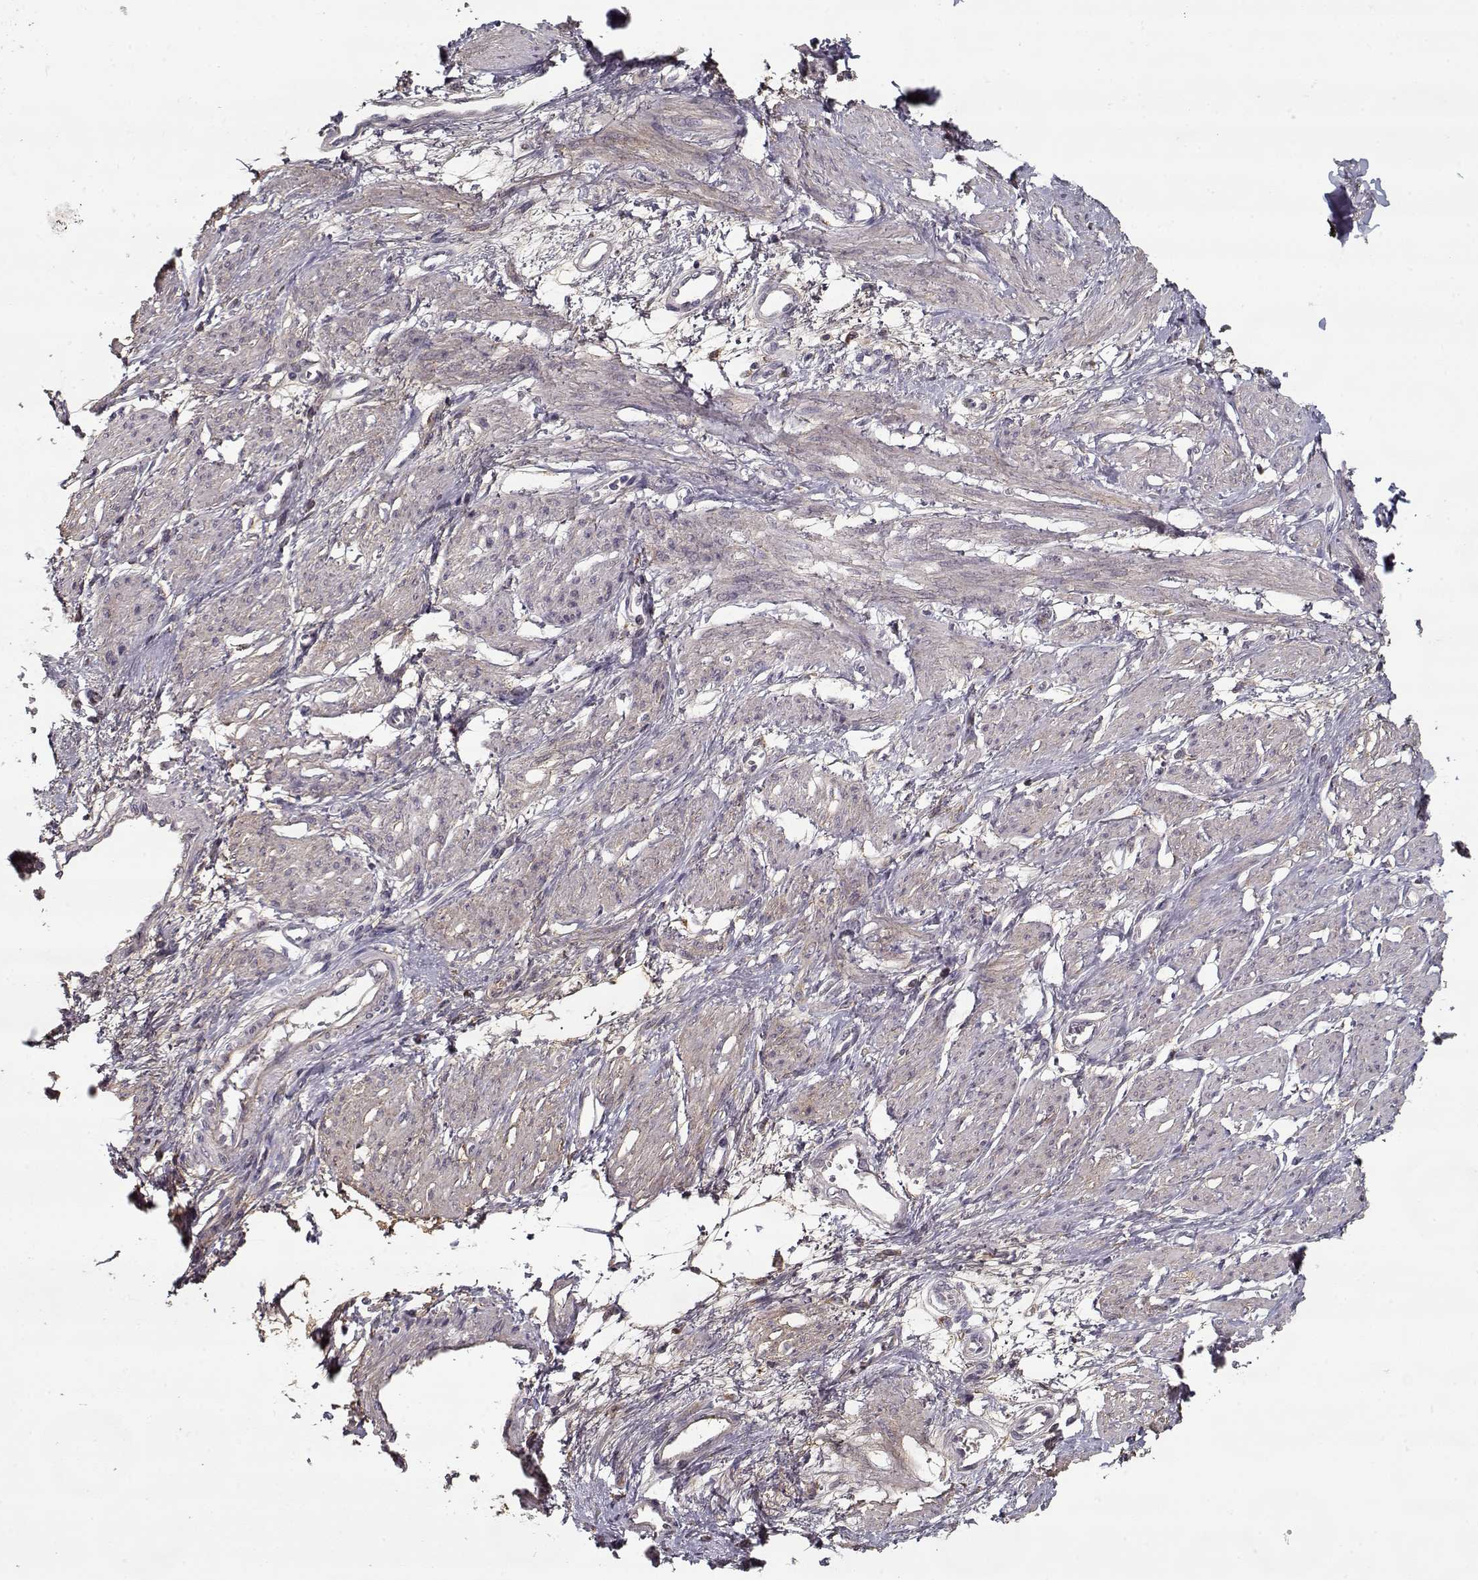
{"staining": {"intensity": "weak", "quantity": "25%-75%", "location": "cytoplasmic/membranous"}, "tissue": "smooth muscle", "cell_type": "Smooth muscle cells", "image_type": "normal", "snomed": [{"axis": "morphology", "description": "Normal tissue, NOS"}, {"axis": "topography", "description": "Smooth muscle"}, {"axis": "topography", "description": "Uterus"}], "caption": "Brown immunohistochemical staining in unremarkable human smooth muscle displays weak cytoplasmic/membranous positivity in approximately 25%-75% of smooth muscle cells. Nuclei are stained in blue.", "gene": "LAMA2", "patient": {"sex": "female", "age": 39}}